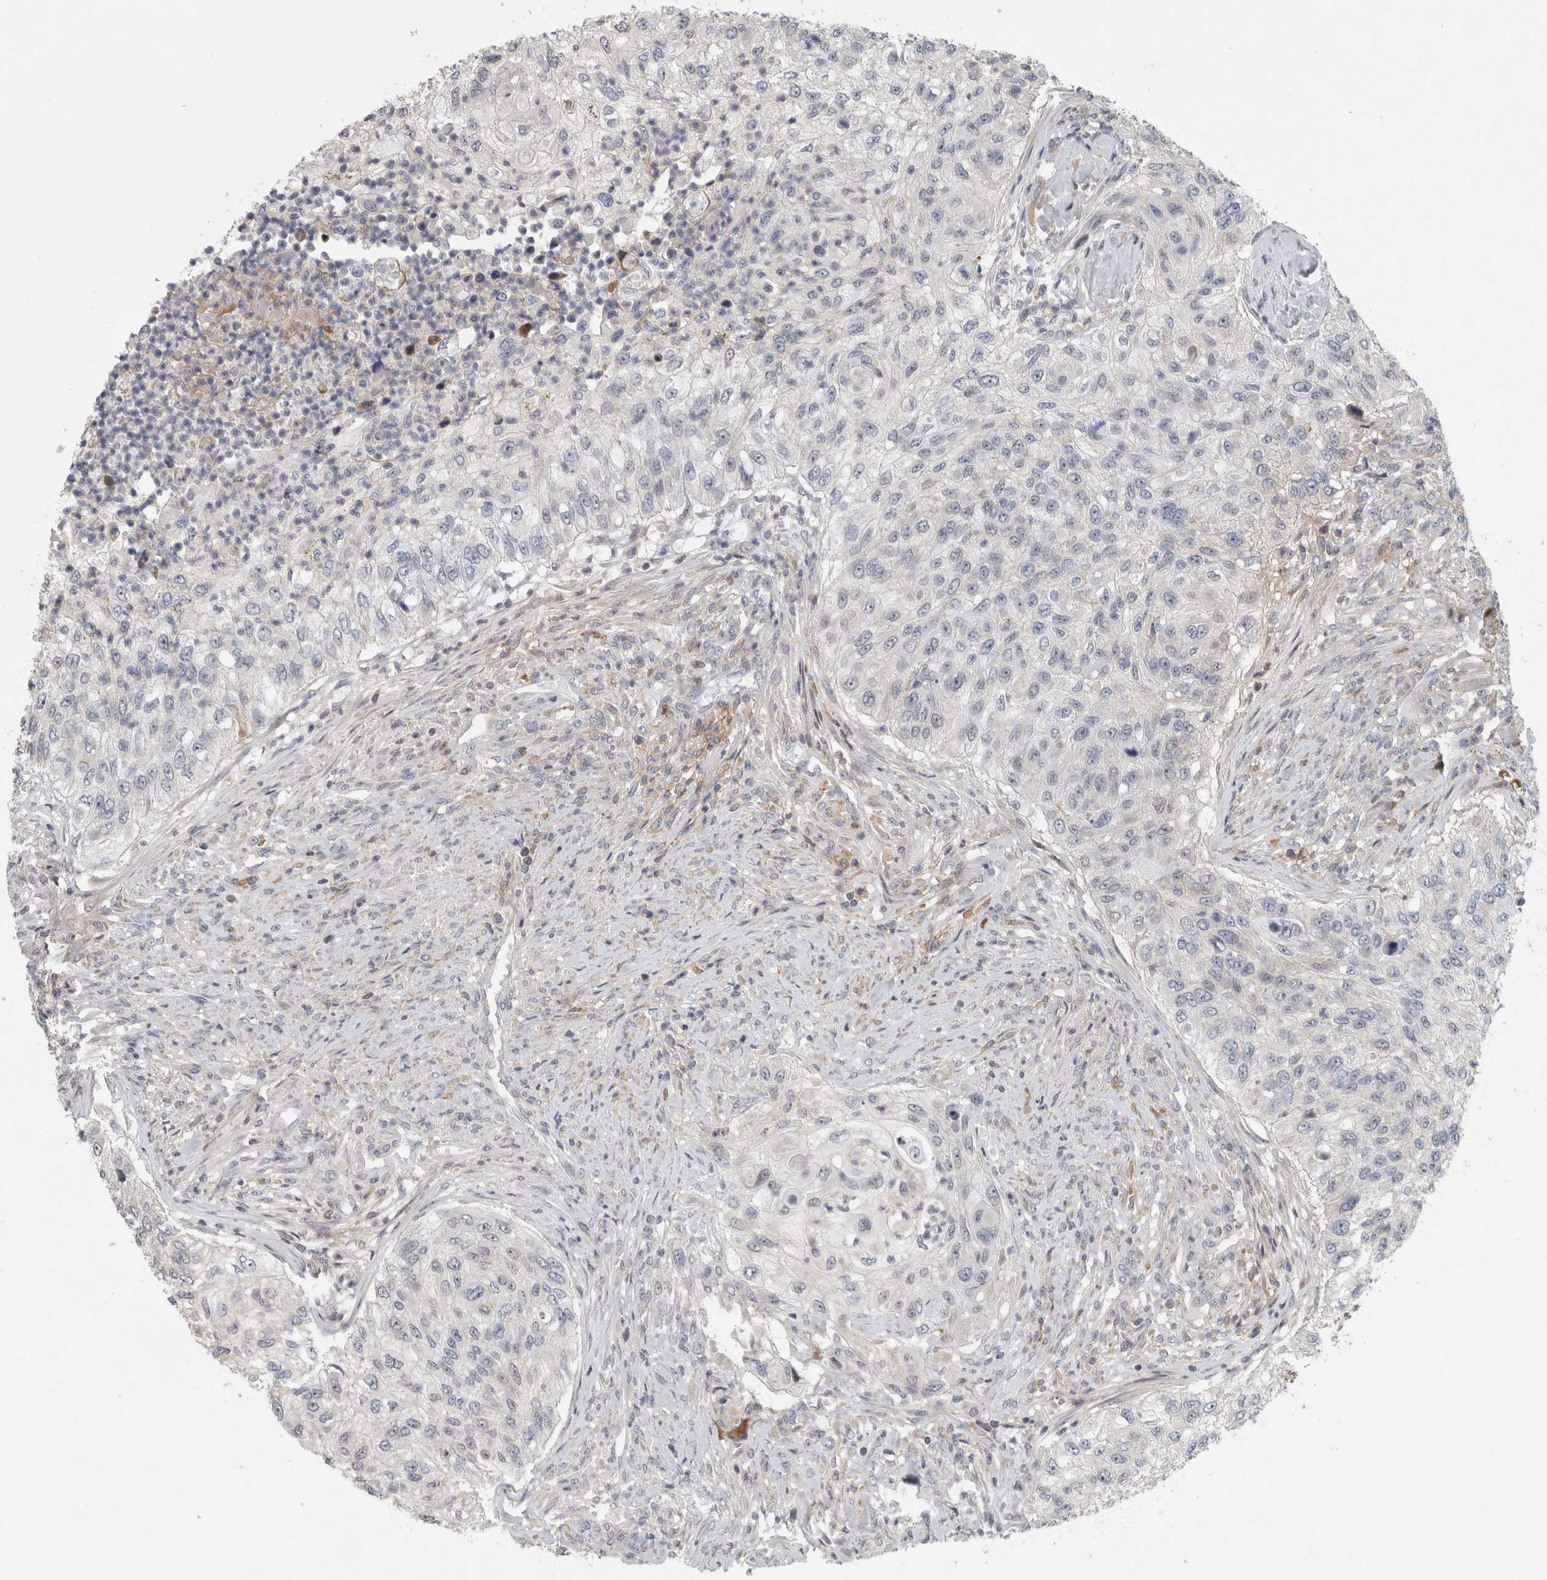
{"staining": {"intensity": "negative", "quantity": "none", "location": "none"}, "tissue": "urothelial cancer", "cell_type": "Tumor cells", "image_type": "cancer", "snomed": [{"axis": "morphology", "description": "Urothelial carcinoma, High grade"}, {"axis": "topography", "description": "Urinary bladder"}], "caption": "IHC micrograph of neoplastic tissue: urothelial carcinoma (high-grade) stained with DAB displays no significant protein expression in tumor cells.", "gene": "RBM48", "patient": {"sex": "female", "age": 60}}